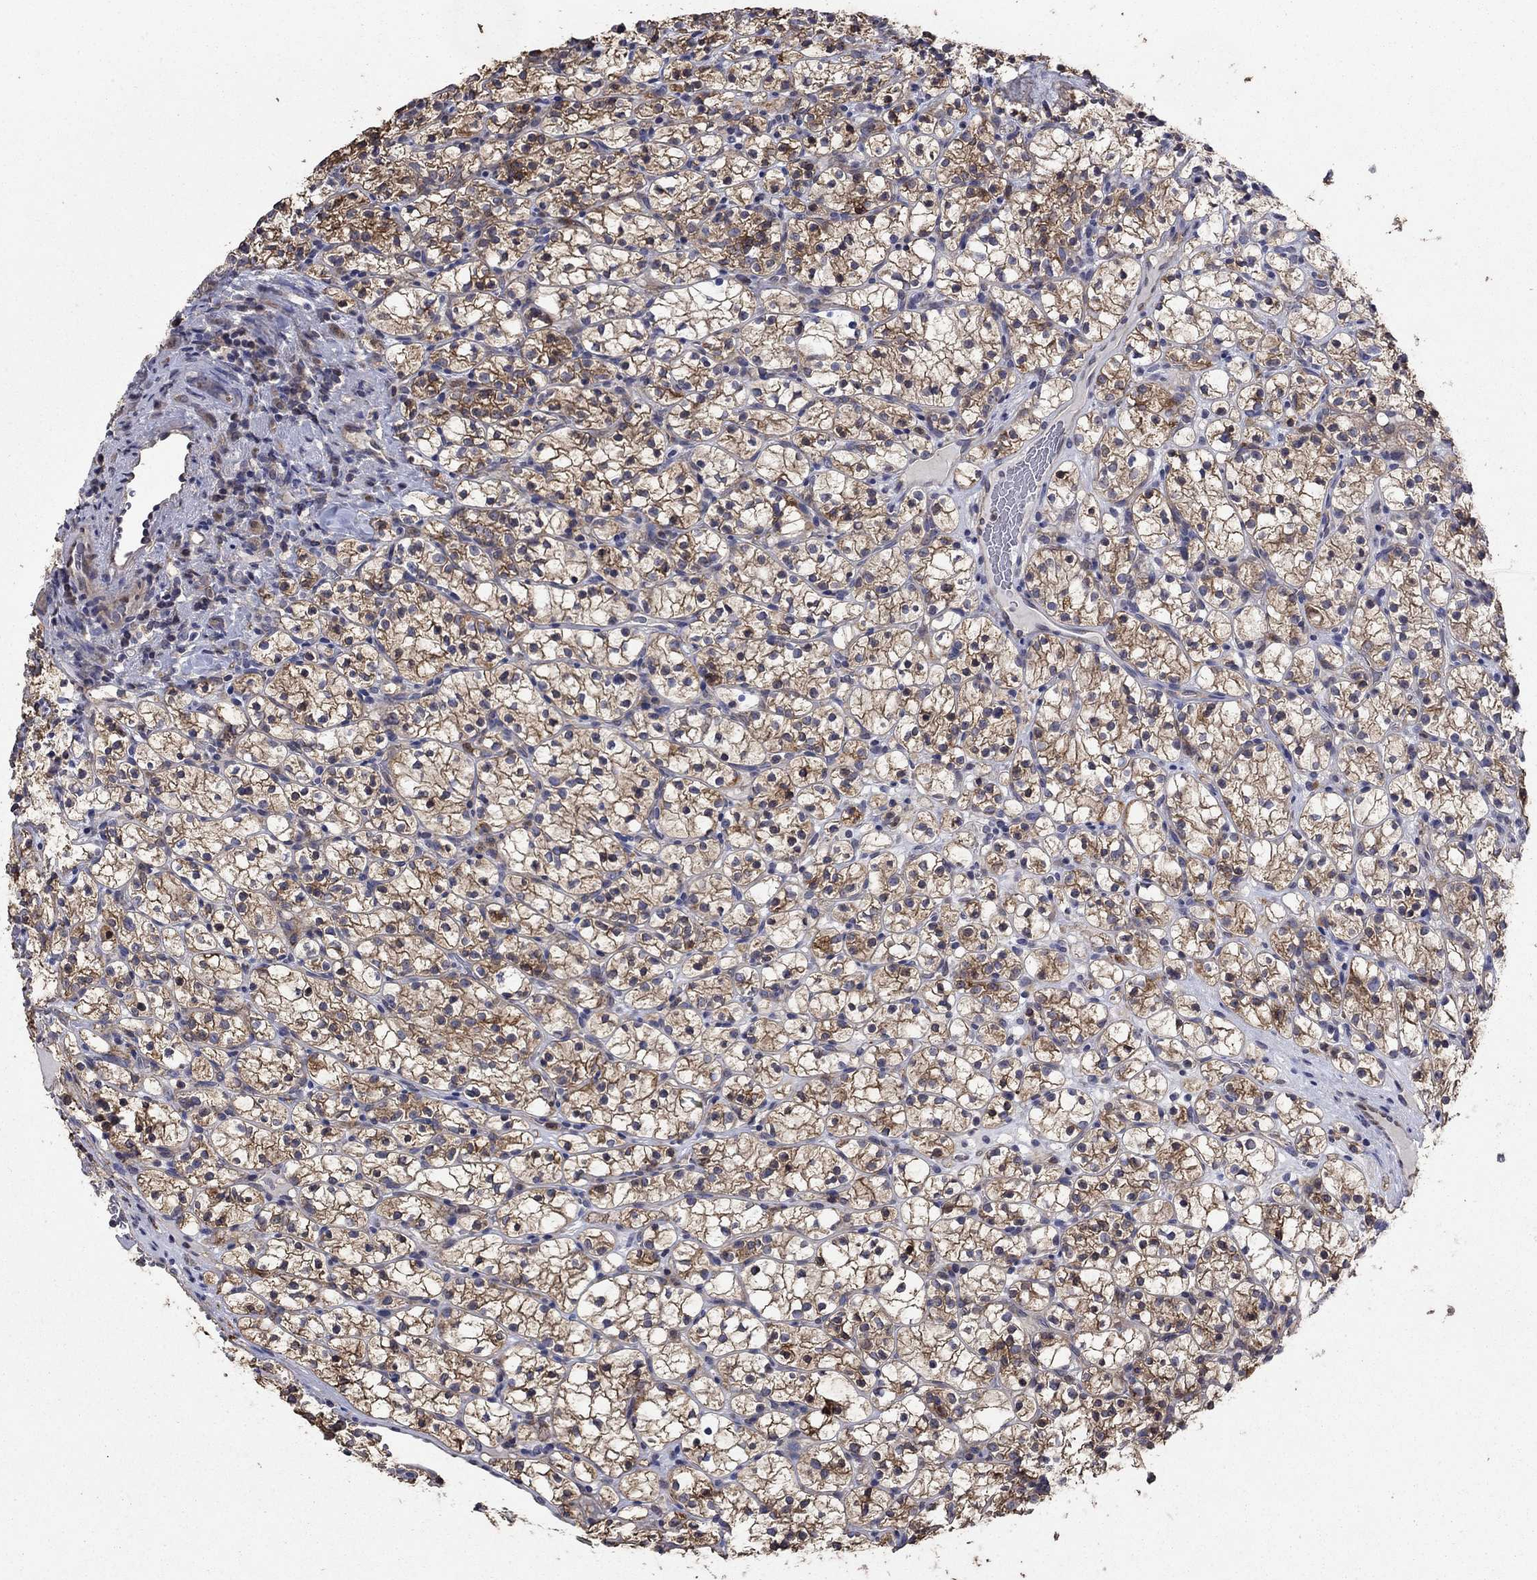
{"staining": {"intensity": "moderate", "quantity": ">75%", "location": "cytoplasmic/membranous"}, "tissue": "renal cancer", "cell_type": "Tumor cells", "image_type": "cancer", "snomed": [{"axis": "morphology", "description": "Adenocarcinoma, NOS"}, {"axis": "topography", "description": "Kidney"}], "caption": "An image of renal cancer stained for a protein exhibits moderate cytoplasmic/membranous brown staining in tumor cells.", "gene": "DVL1", "patient": {"sex": "female", "age": 89}}